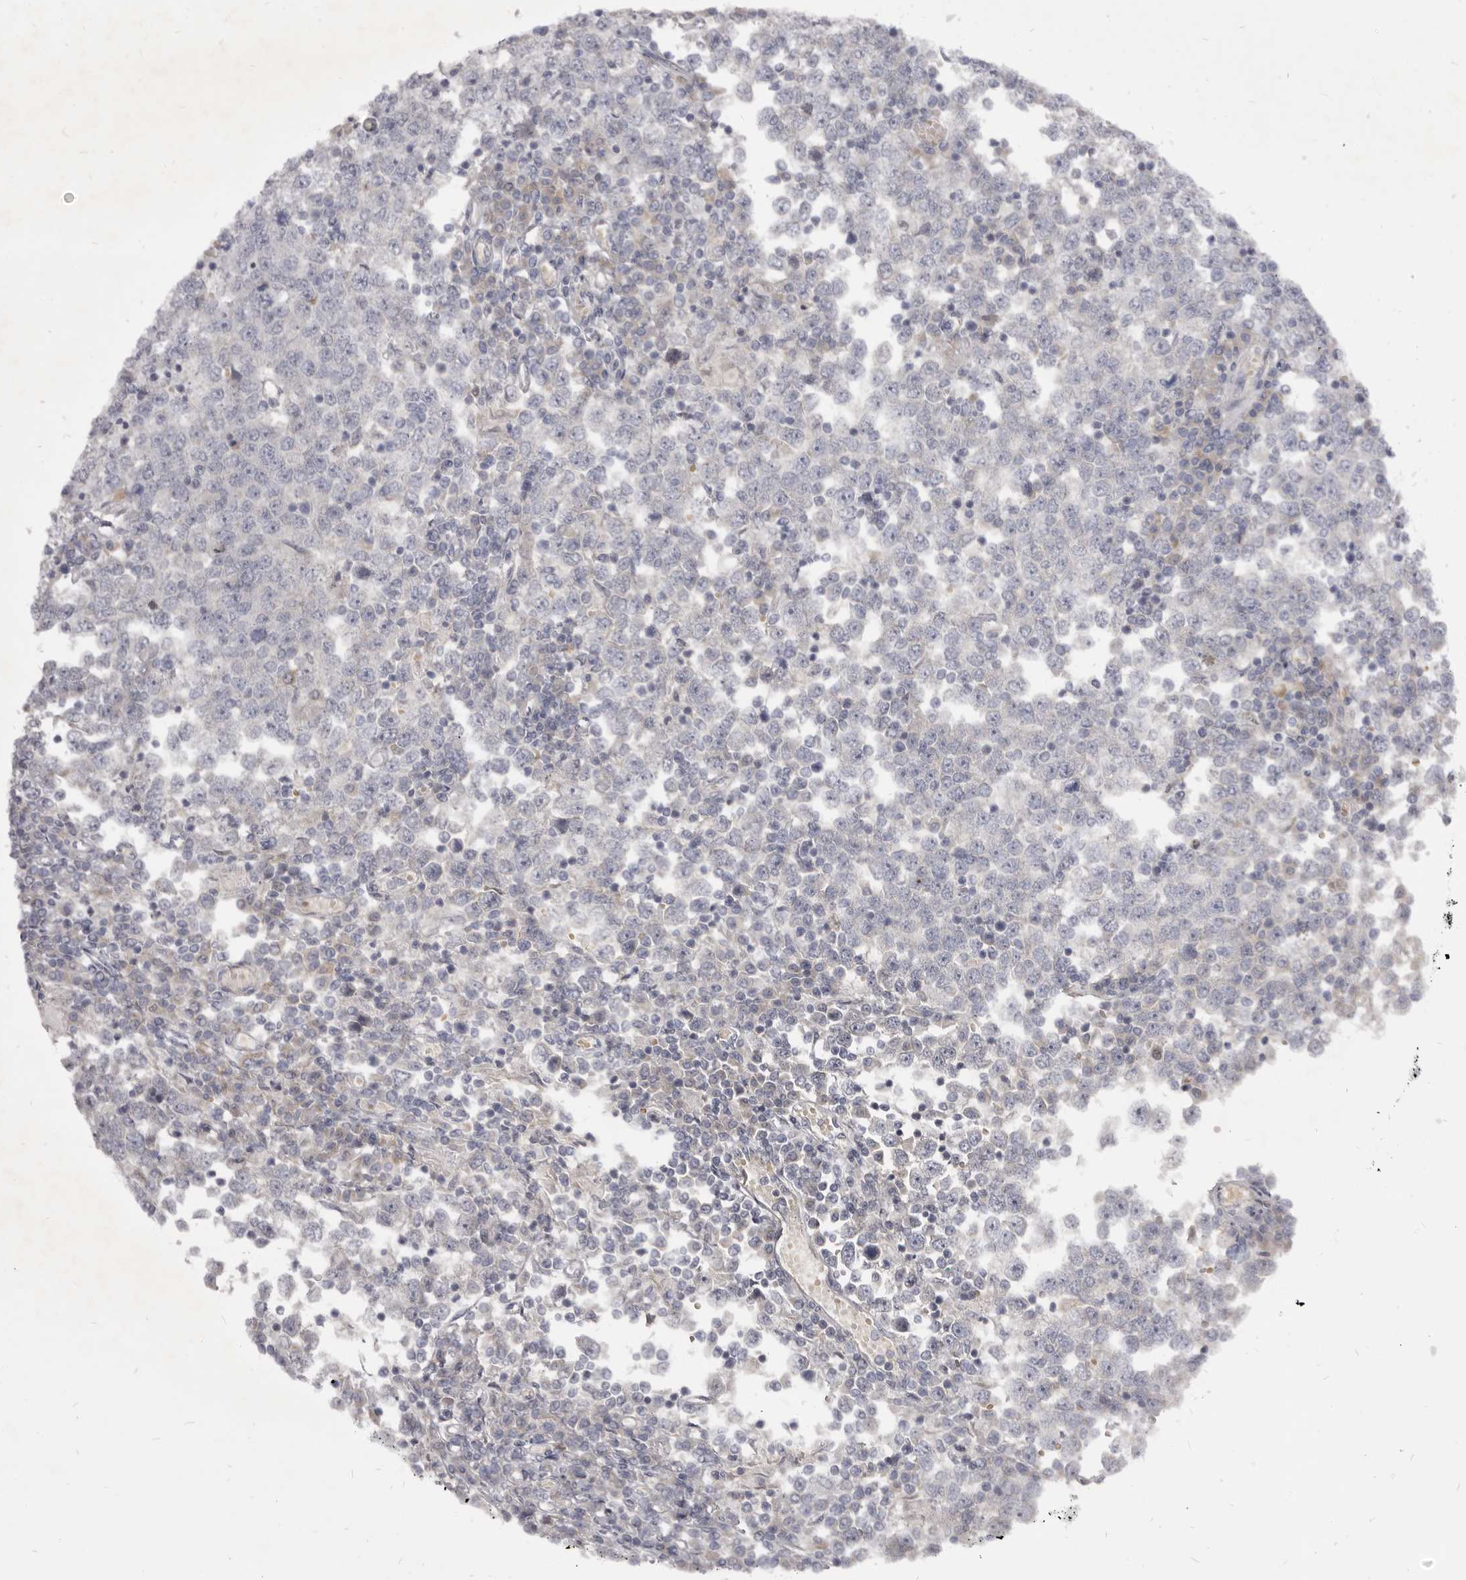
{"staining": {"intensity": "negative", "quantity": "none", "location": "none"}, "tissue": "testis cancer", "cell_type": "Tumor cells", "image_type": "cancer", "snomed": [{"axis": "morphology", "description": "Seminoma, NOS"}, {"axis": "topography", "description": "Testis"}], "caption": "Seminoma (testis) stained for a protein using immunohistochemistry shows no positivity tumor cells.", "gene": "KIF2B", "patient": {"sex": "male", "age": 65}}